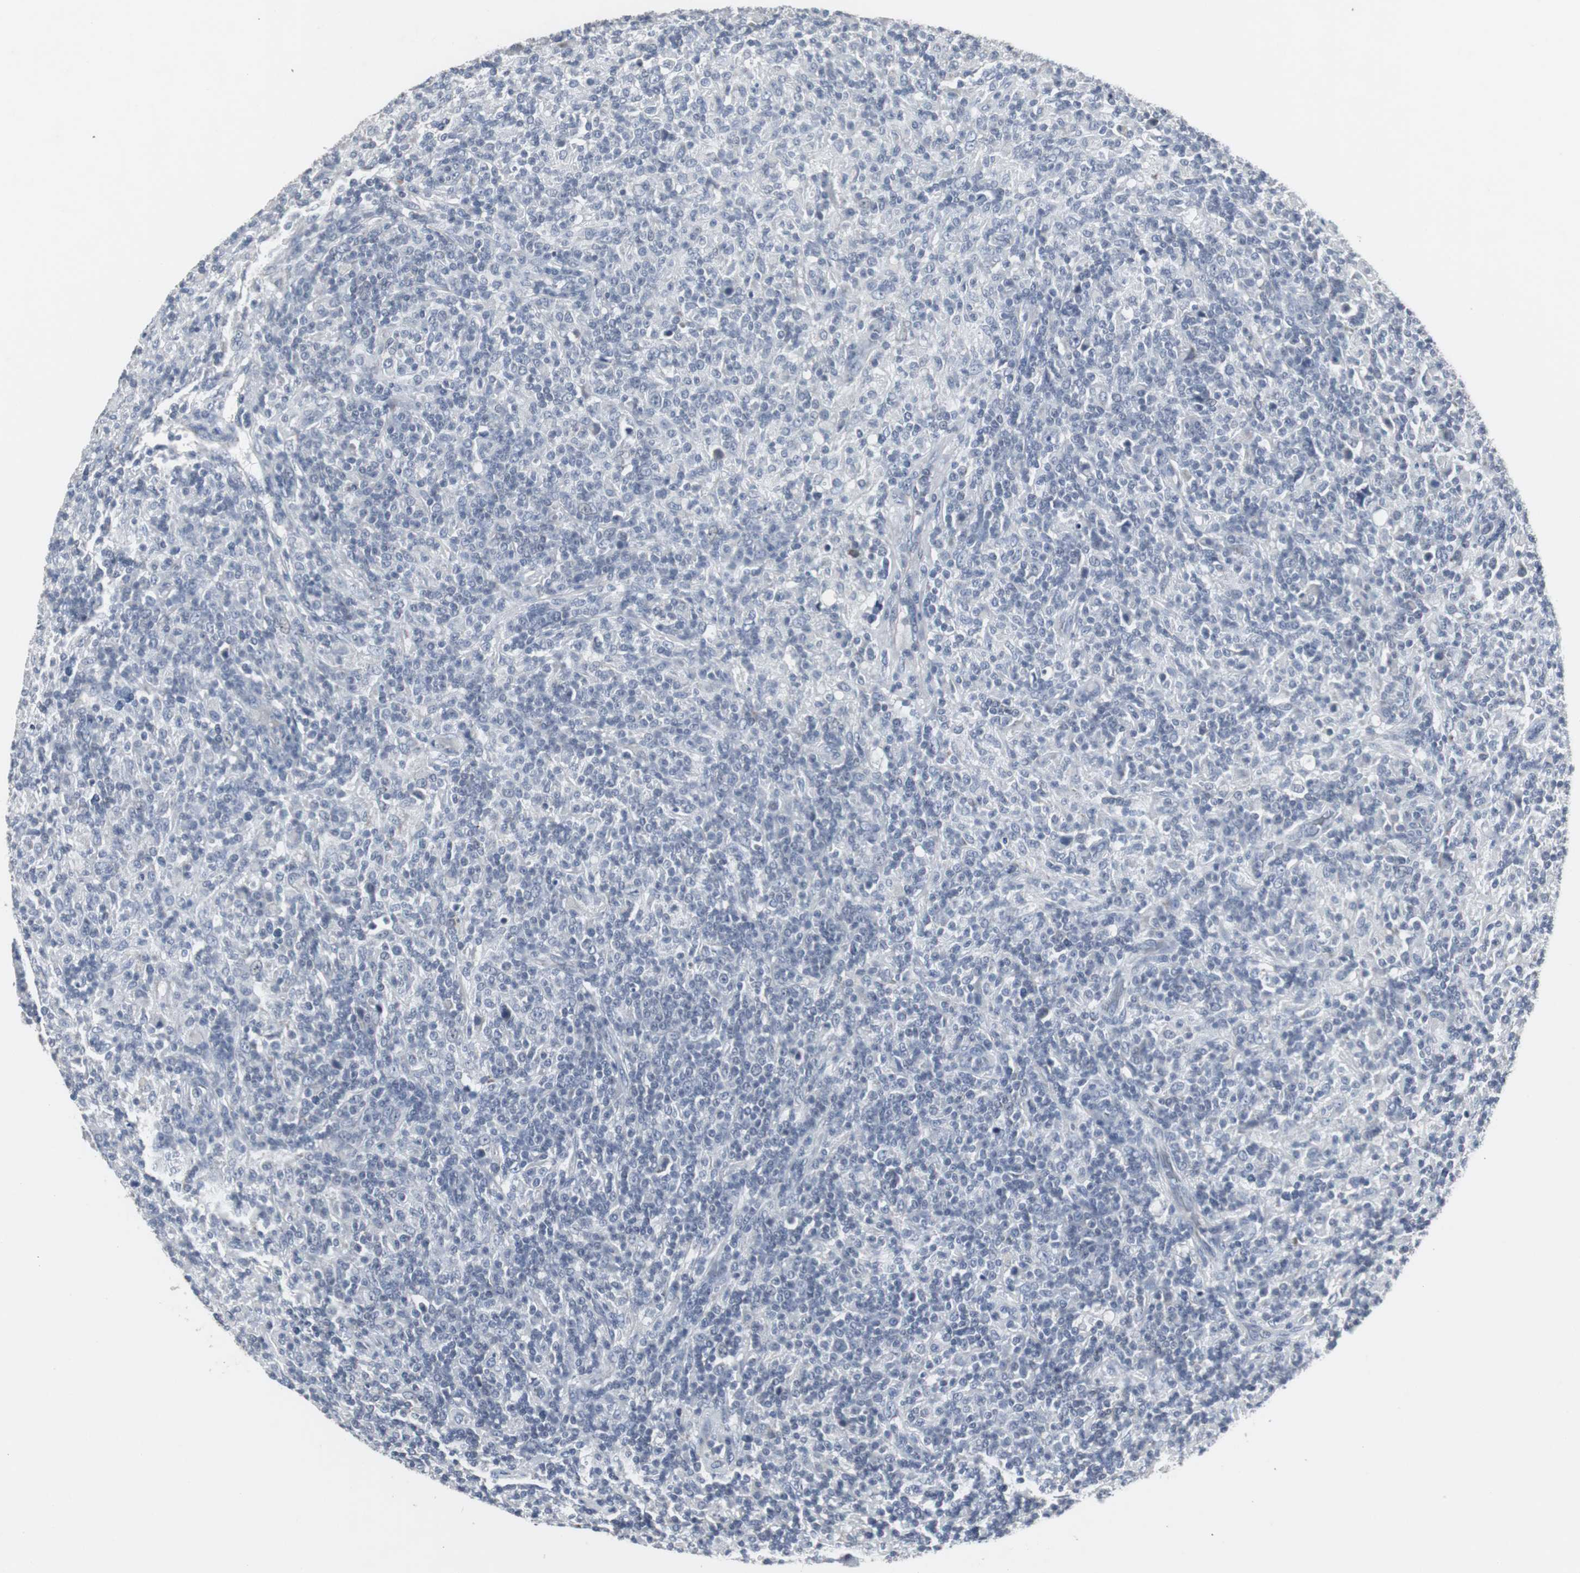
{"staining": {"intensity": "negative", "quantity": "none", "location": "none"}, "tissue": "lymphoma", "cell_type": "Tumor cells", "image_type": "cancer", "snomed": [{"axis": "morphology", "description": "Hodgkin's disease, NOS"}, {"axis": "topography", "description": "Lymph node"}], "caption": "The immunohistochemistry photomicrograph has no significant expression in tumor cells of Hodgkin's disease tissue. (DAB IHC visualized using brightfield microscopy, high magnification).", "gene": "ACAA1", "patient": {"sex": "male", "age": 70}}